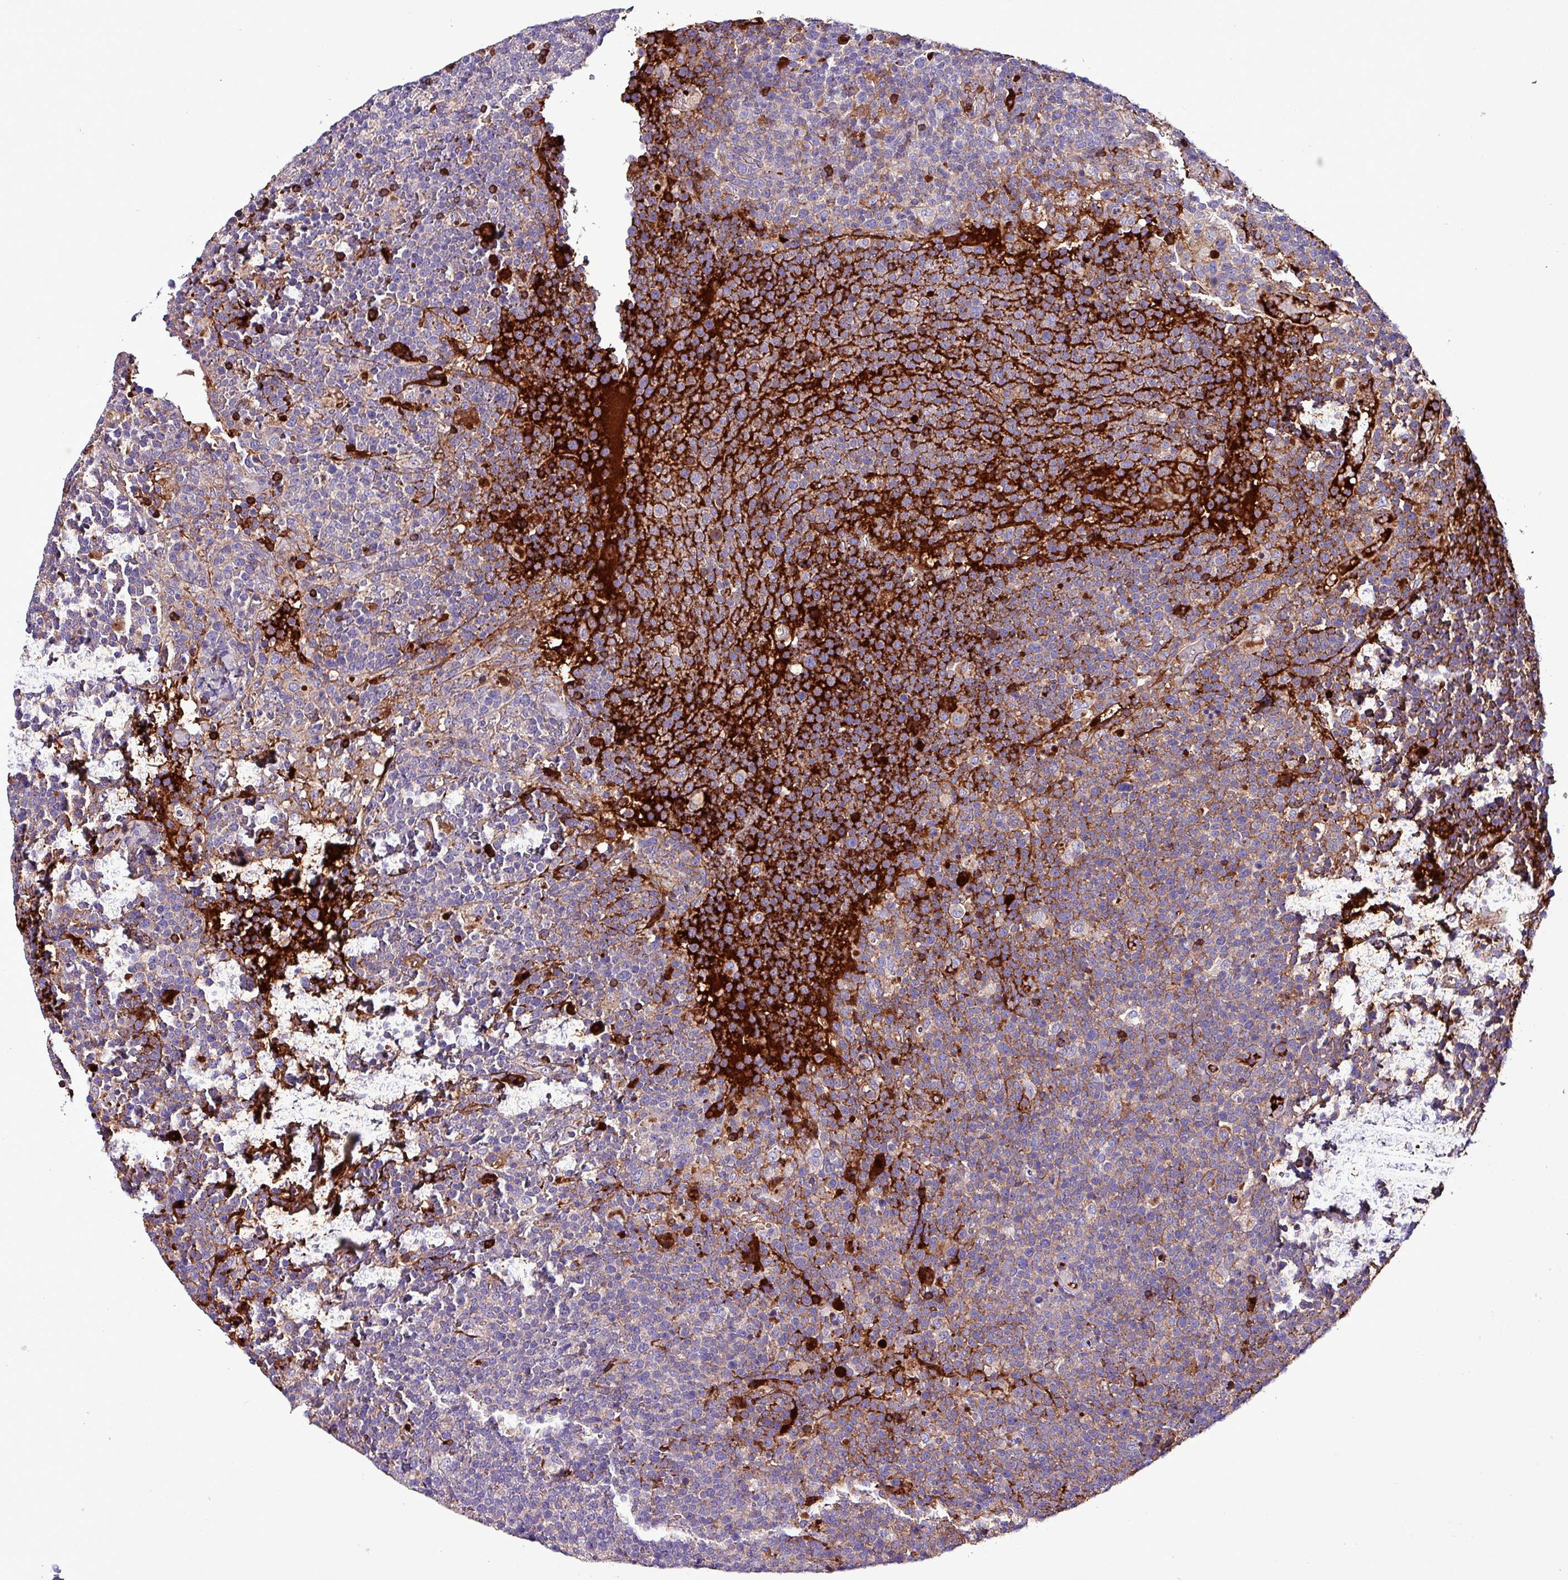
{"staining": {"intensity": "moderate", "quantity": "25%-75%", "location": "cytoplasmic/membranous"}, "tissue": "lymphoma", "cell_type": "Tumor cells", "image_type": "cancer", "snomed": [{"axis": "morphology", "description": "Malignant lymphoma, non-Hodgkin's type, High grade"}, {"axis": "topography", "description": "Lymph node"}], "caption": "This is an image of IHC staining of lymphoma, which shows moderate positivity in the cytoplasmic/membranous of tumor cells.", "gene": "HP", "patient": {"sex": "male", "age": 61}}